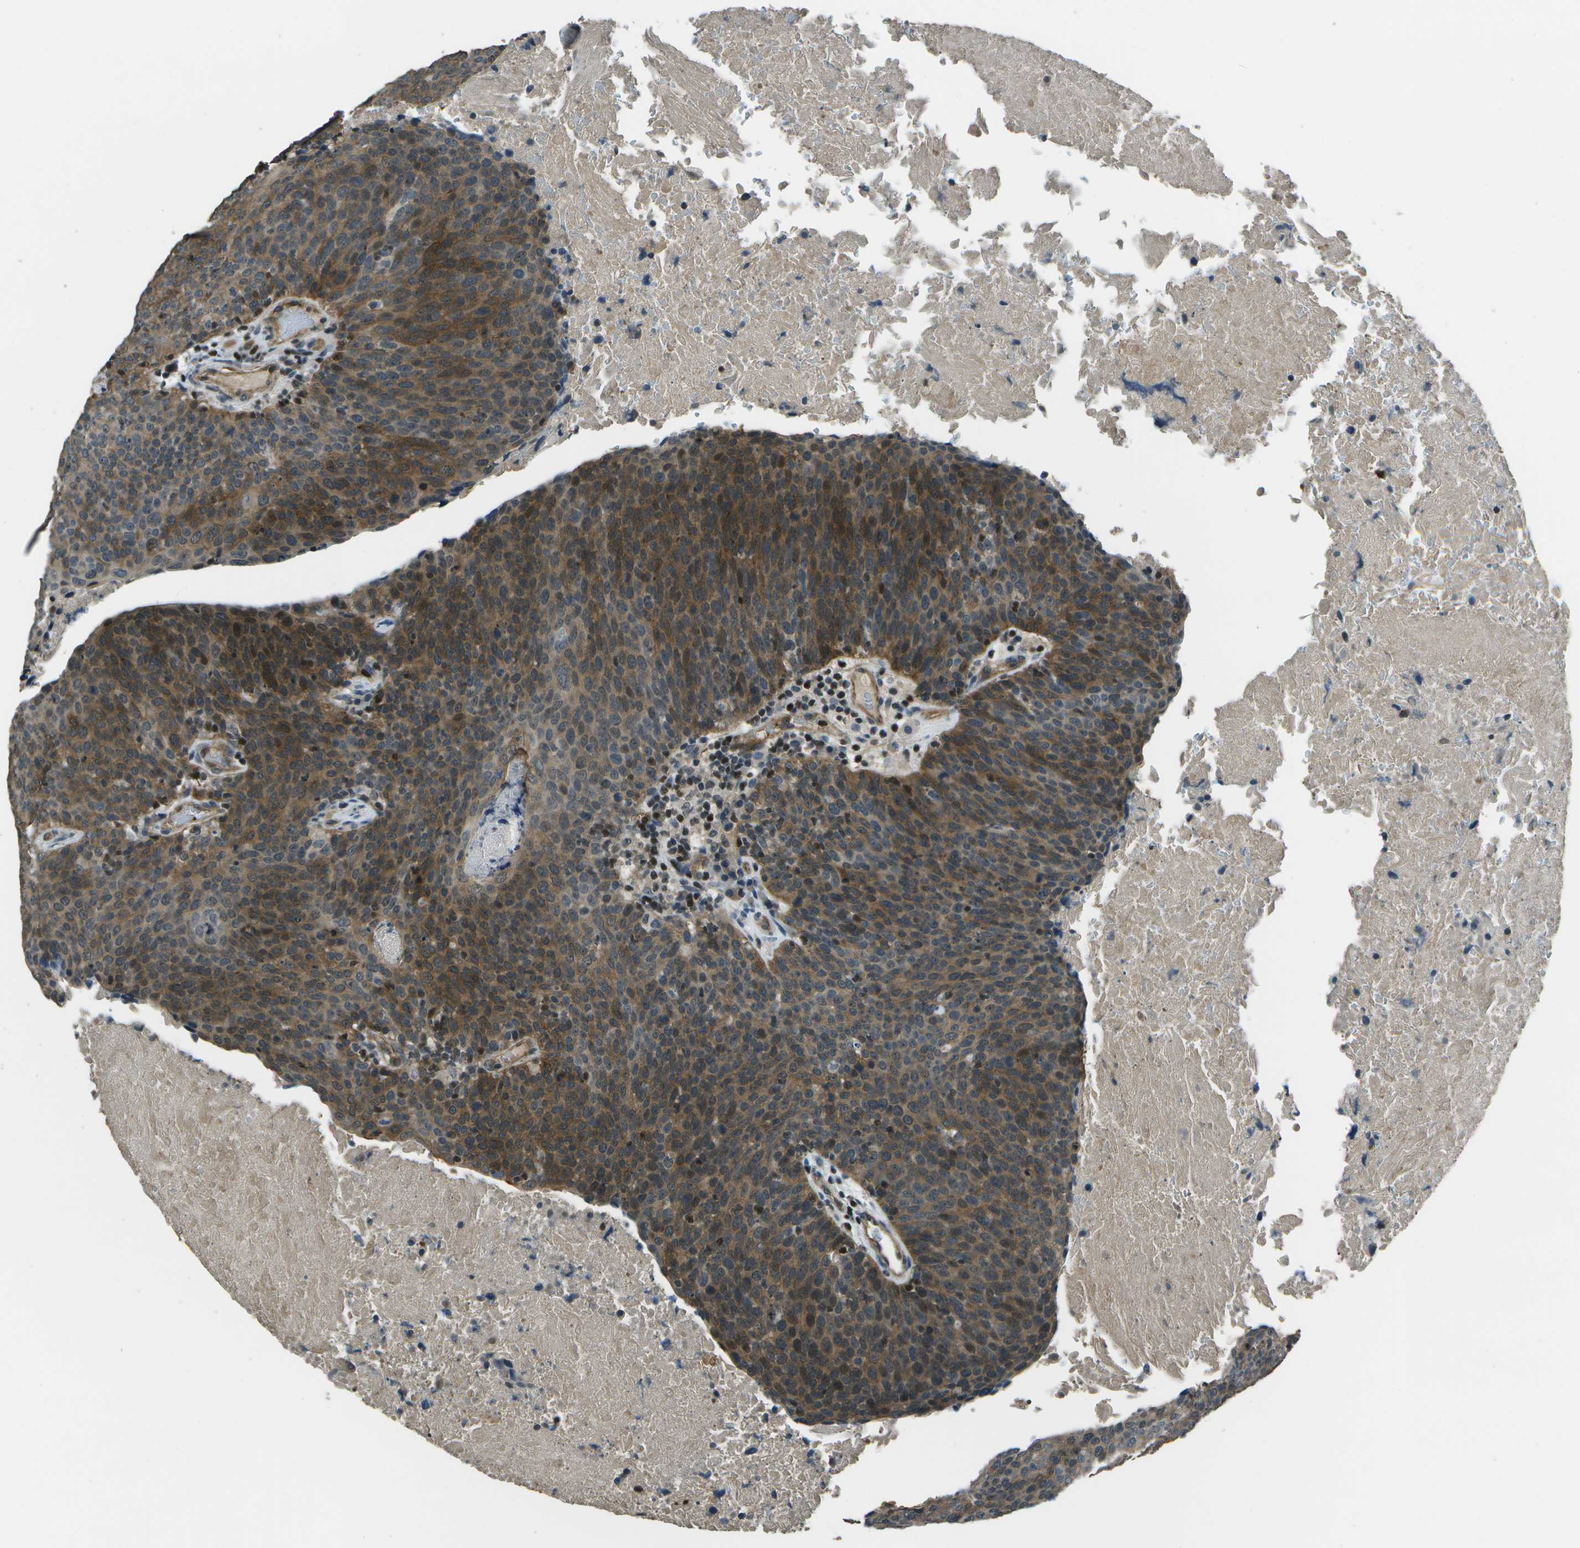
{"staining": {"intensity": "strong", "quantity": "25%-75%", "location": "cytoplasmic/membranous"}, "tissue": "head and neck cancer", "cell_type": "Tumor cells", "image_type": "cancer", "snomed": [{"axis": "morphology", "description": "Squamous cell carcinoma, NOS"}, {"axis": "morphology", "description": "Squamous cell carcinoma, metastatic, NOS"}, {"axis": "topography", "description": "Lymph node"}, {"axis": "topography", "description": "Head-Neck"}], "caption": "Strong cytoplasmic/membranous expression is appreciated in approximately 25%-75% of tumor cells in head and neck metastatic squamous cell carcinoma.", "gene": "PDLIM1", "patient": {"sex": "male", "age": 62}}